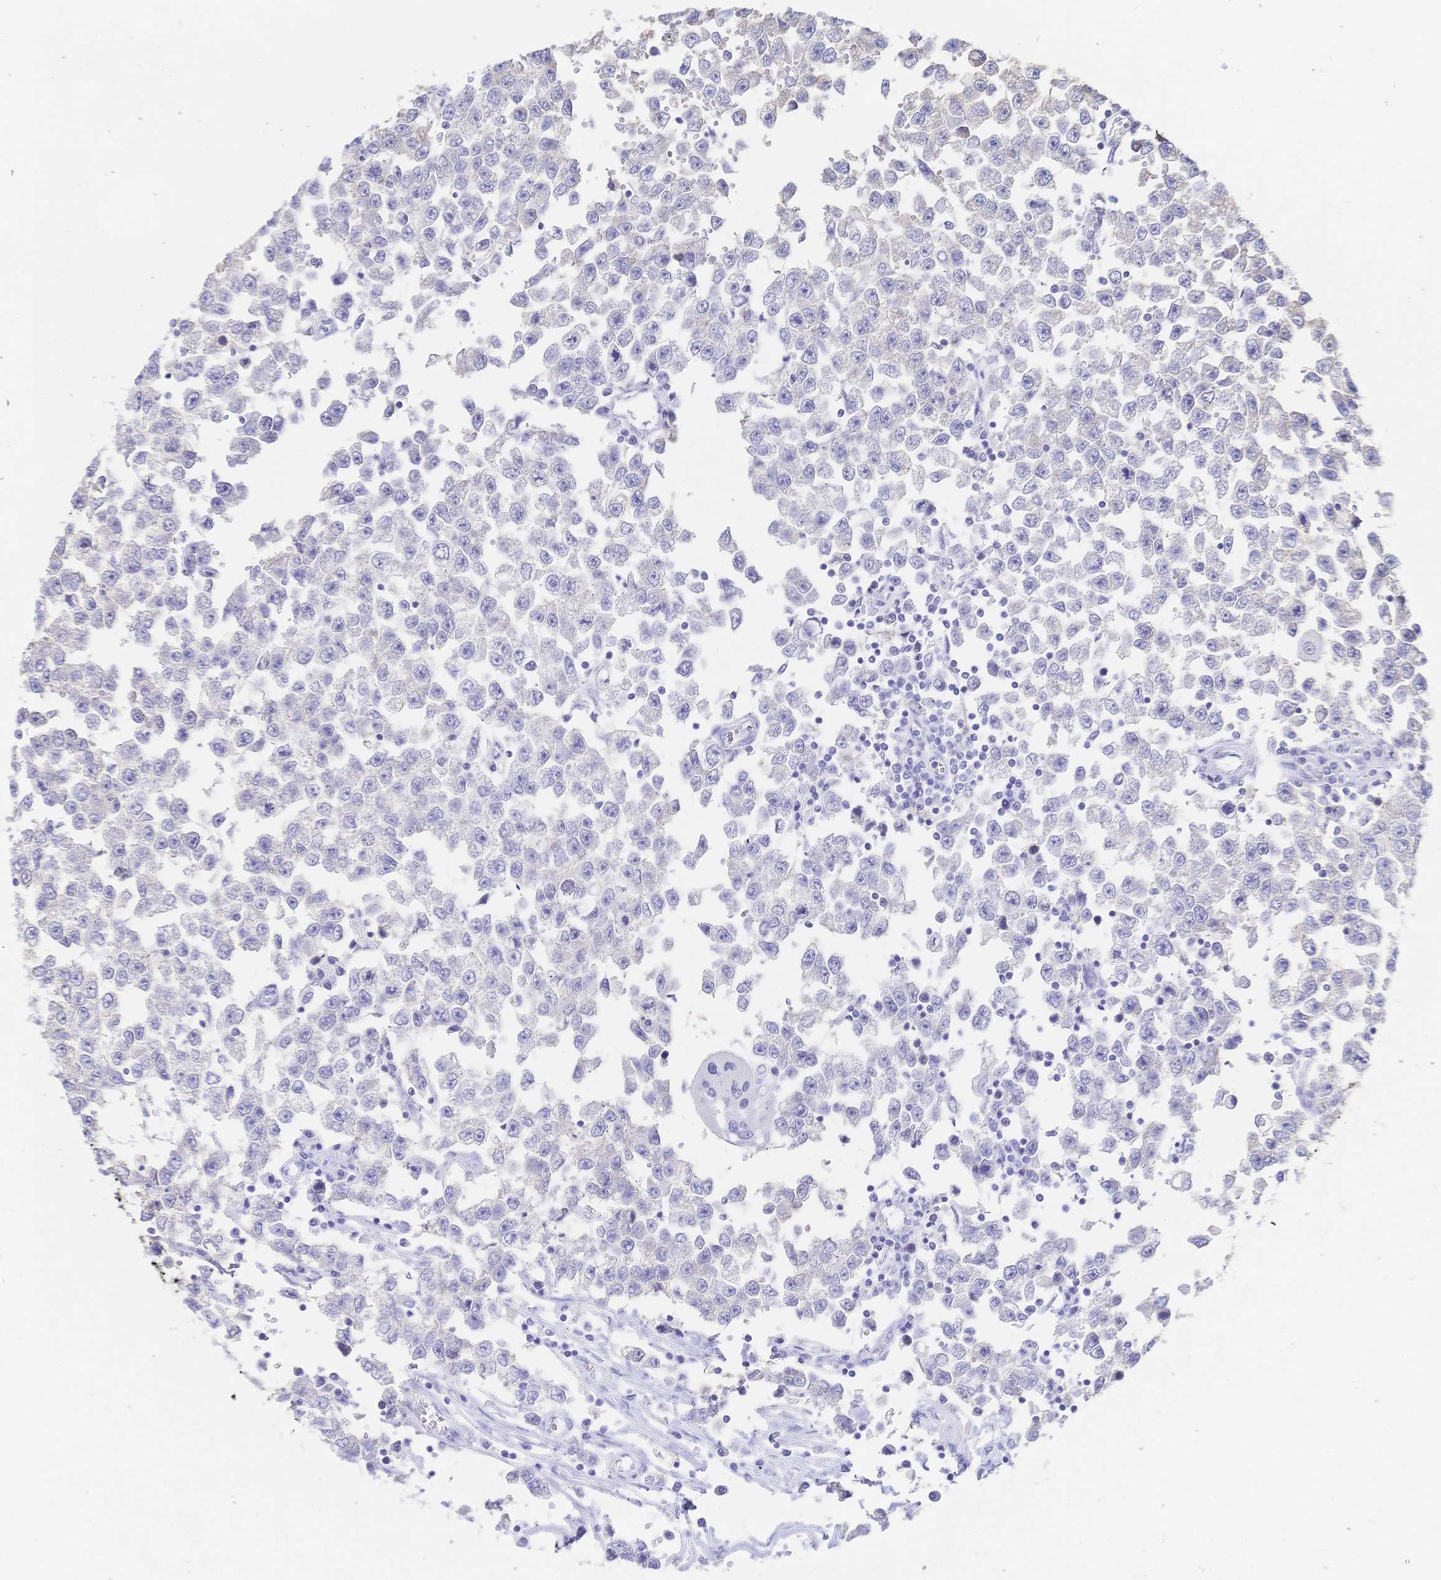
{"staining": {"intensity": "negative", "quantity": "none", "location": "none"}, "tissue": "testis cancer", "cell_type": "Tumor cells", "image_type": "cancer", "snomed": [{"axis": "morphology", "description": "Seminoma, NOS"}, {"axis": "topography", "description": "Testis"}], "caption": "Testis seminoma was stained to show a protein in brown. There is no significant expression in tumor cells.", "gene": "RRM1", "patient": {"sex": "male", "age": 34}}